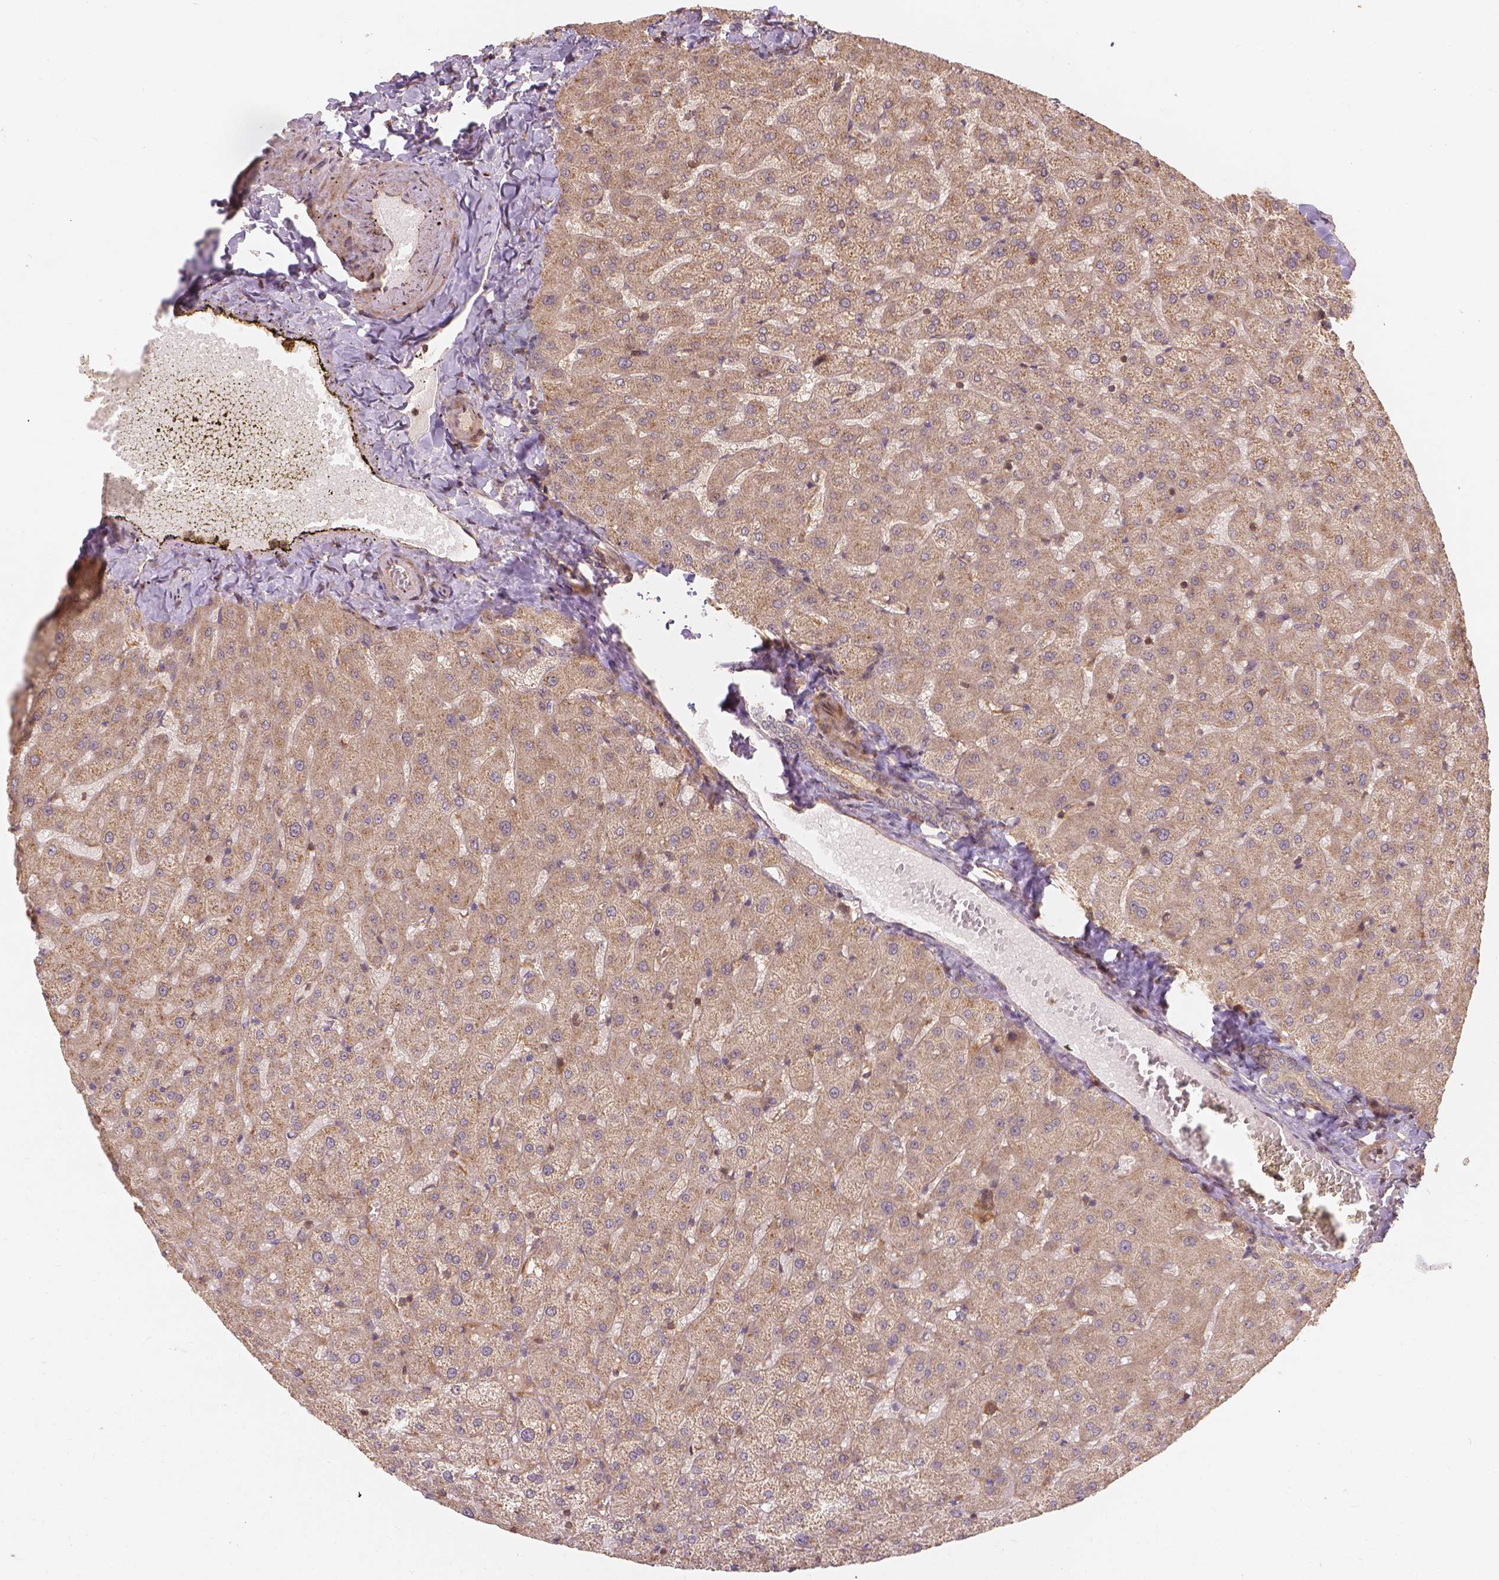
{"staining": {"intensity": "weak", "quantity": ">75%", "location": "cytoplasmic/membranous"}, "tissue": "liver", "cell_type": "Cholangiocytes", "image_type": "normal", "snomed": [{"axis": "morphology", "description": "Normal tissue, NOS"}, {"axis": "topography", "description": "Liver"}], "caption": "An IHC micrograph of normal tissue is shown. Protein staining in brown labels weak cytoplasmic/membranous positivity in liver within cholangiocytes.", "gene": "XPR1", "patient": {"sex": "female", "age": 50}}